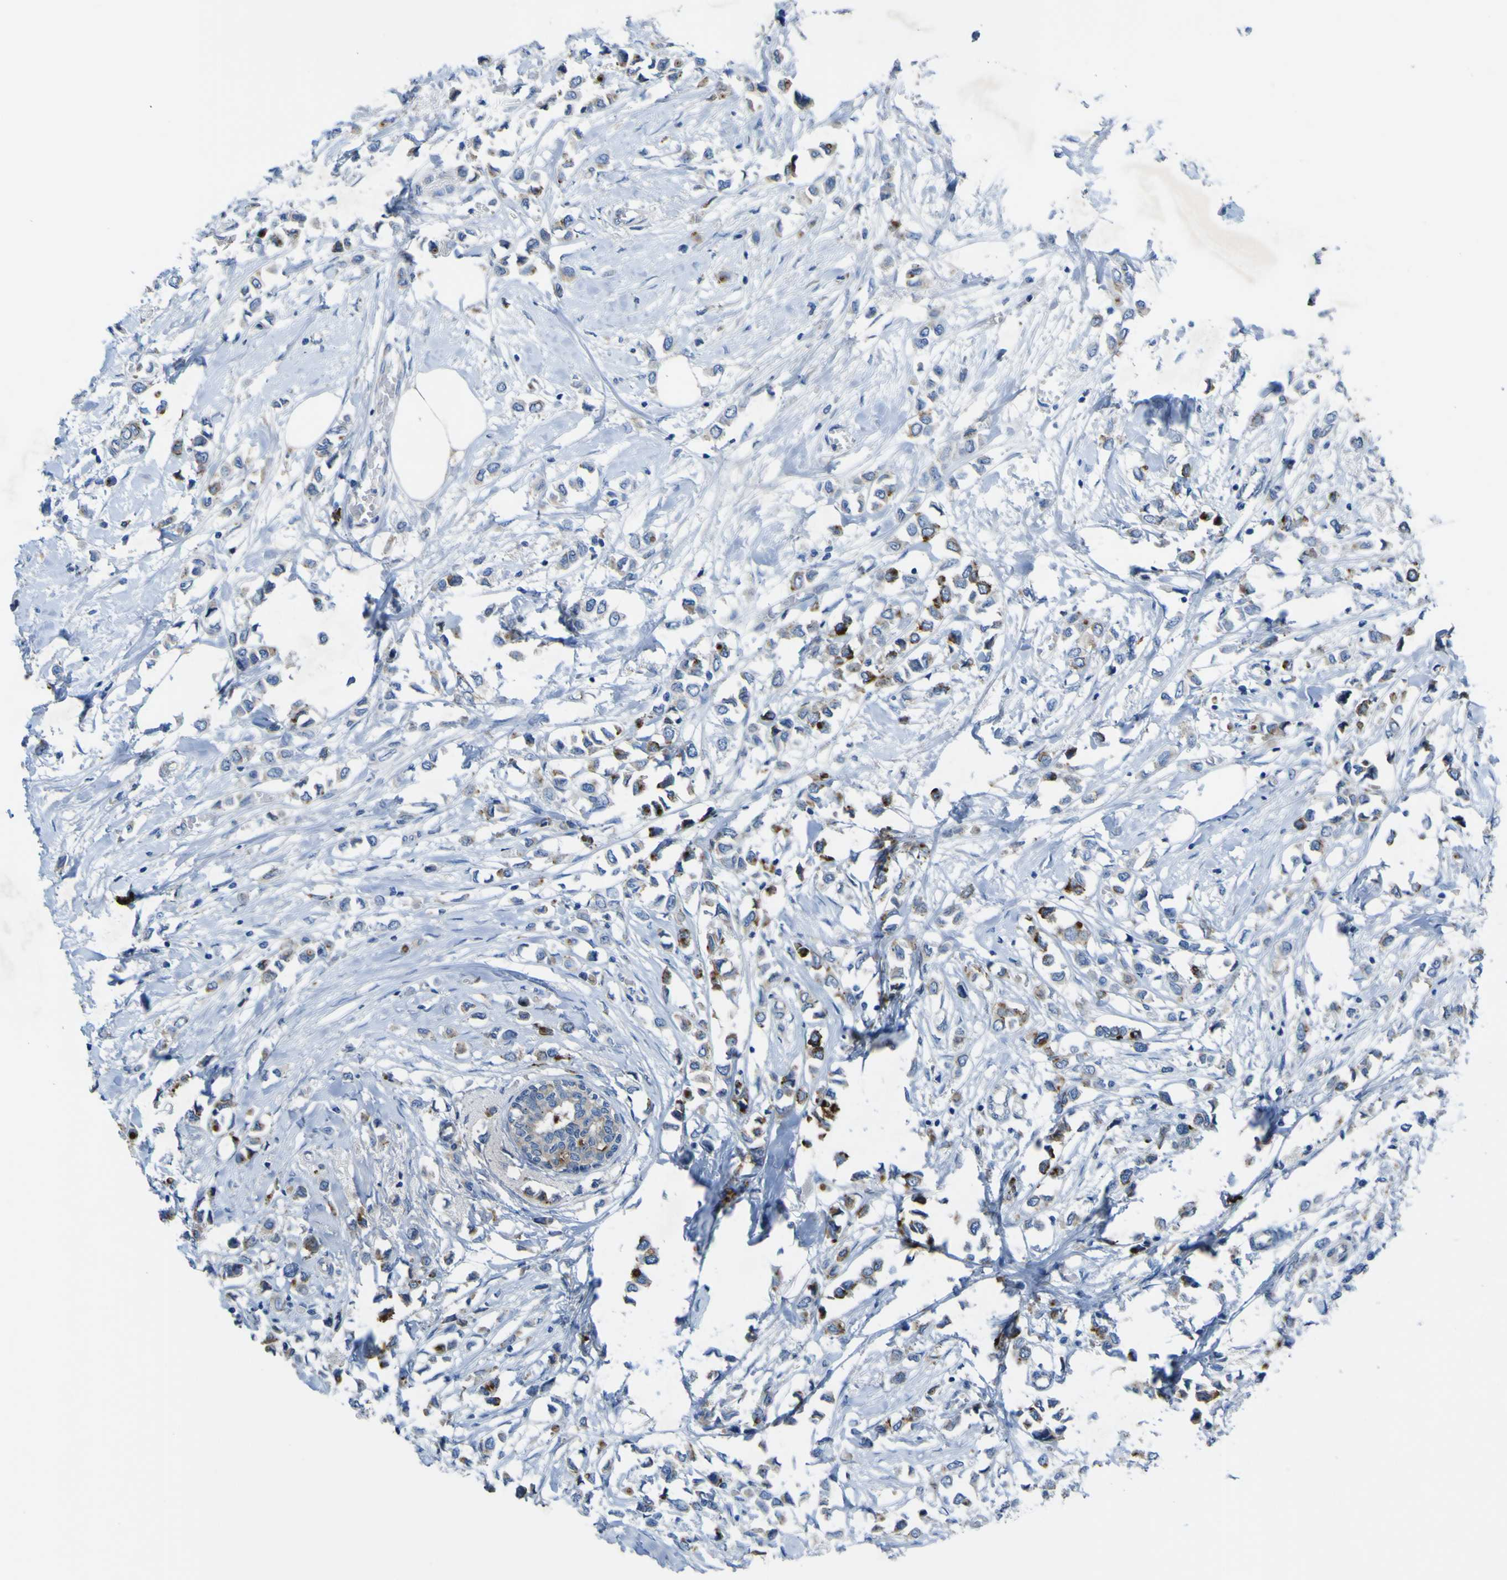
{"staining": {"intensity": "strong", "quantity": ">75%", "location": "cytoplasmic/membranous"}, "tissue": "breast cancer", "cell_type": "Tumor cells", "image_type": "cancer", "snomed": [{"axis": "morphology", "description": "Lobular carcinoma"}, {"axis": "topography", "description": "Breast"}], "caption": "High-power microscopy captured an immunohistochemistry image of breast cancer, revealing strong cytoplasmic/membranous expression in approximately >75% of tumor cells.", "gene": "CST3", "patient": {"sex": "female", "age": 51}}